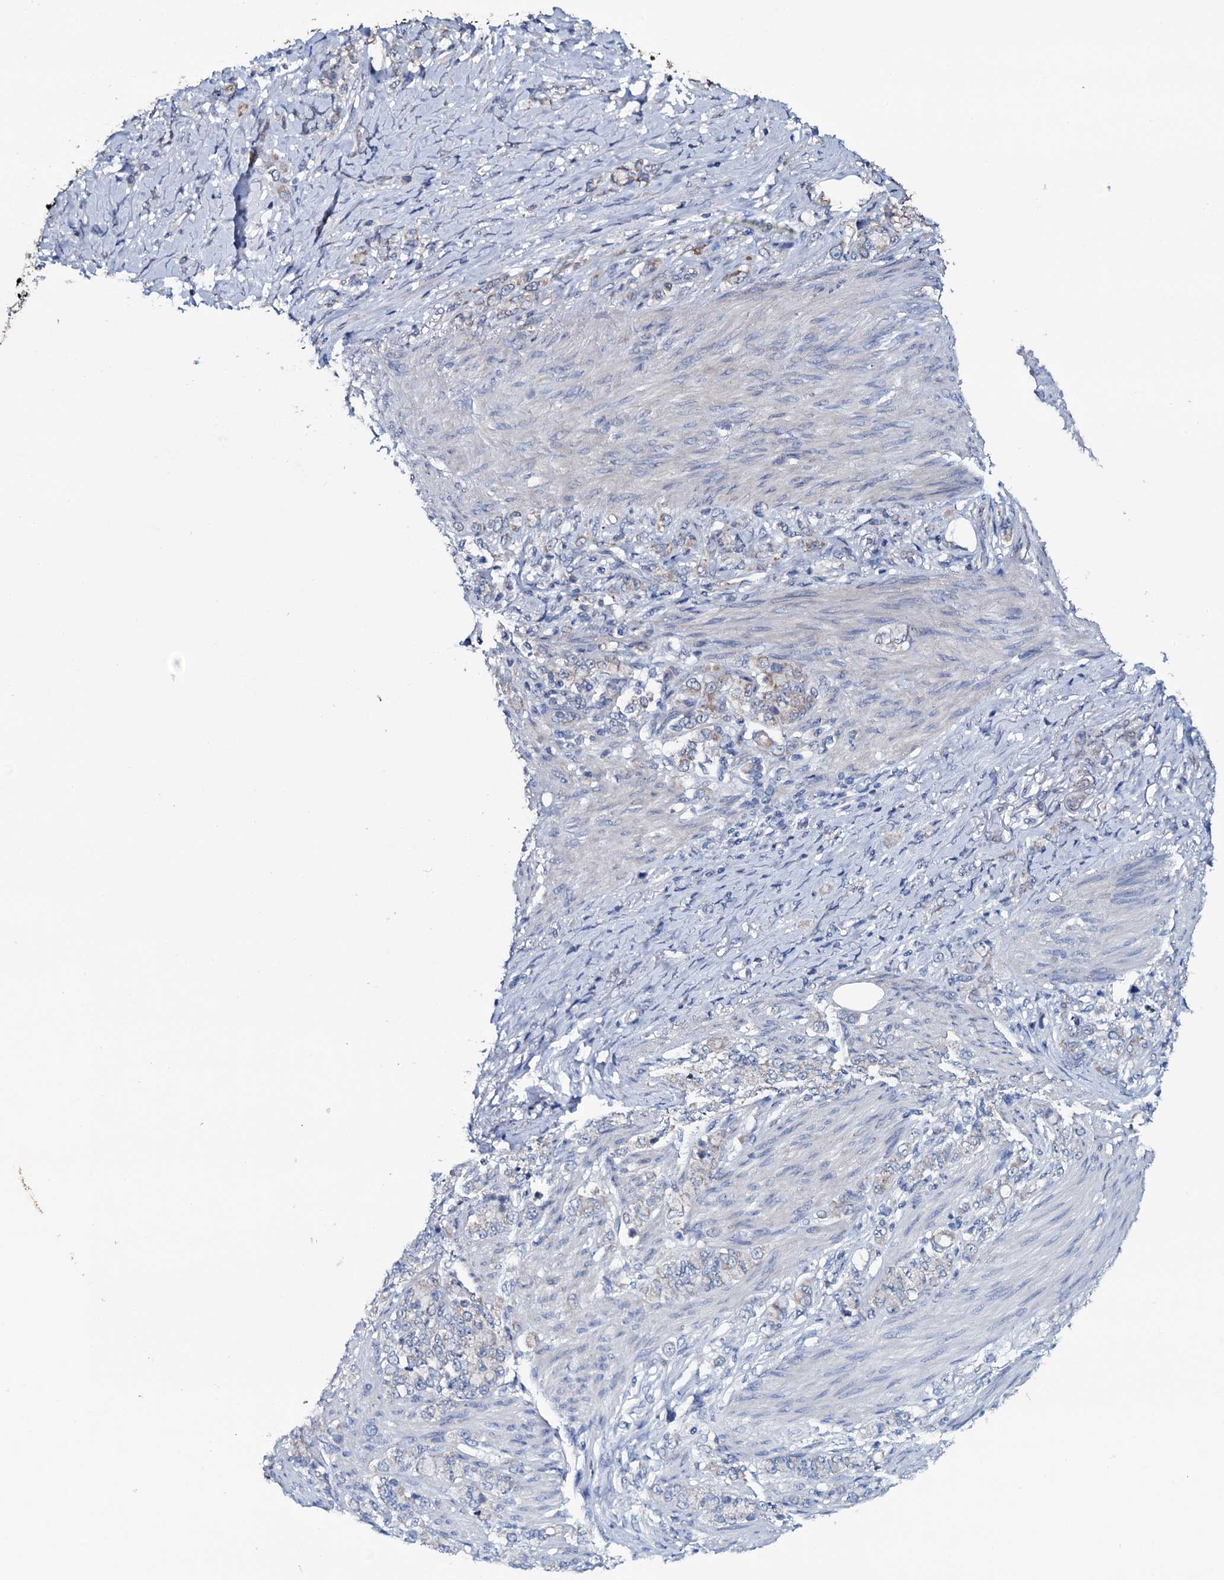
{"staining": {"intensity": "weak", "quantity": "<25%", "location": "cytoplasmic/membranous"}, "tissue": "stomach cancer", "cell_type": "Tumor cells", "image_type": "cancer", "snomed": [{"axis": "morphology", "description": "Adenocarcinoma, NOS"}, {"axis": "topography", "description": "Stomach"}], "caption": "Immunohistochemistry (IHC) of human stomach adenocarcinoma exhibits no expression in tumor cells.", "gene": "MRPS31", "patient": {"sex": "female", "age": 79}}